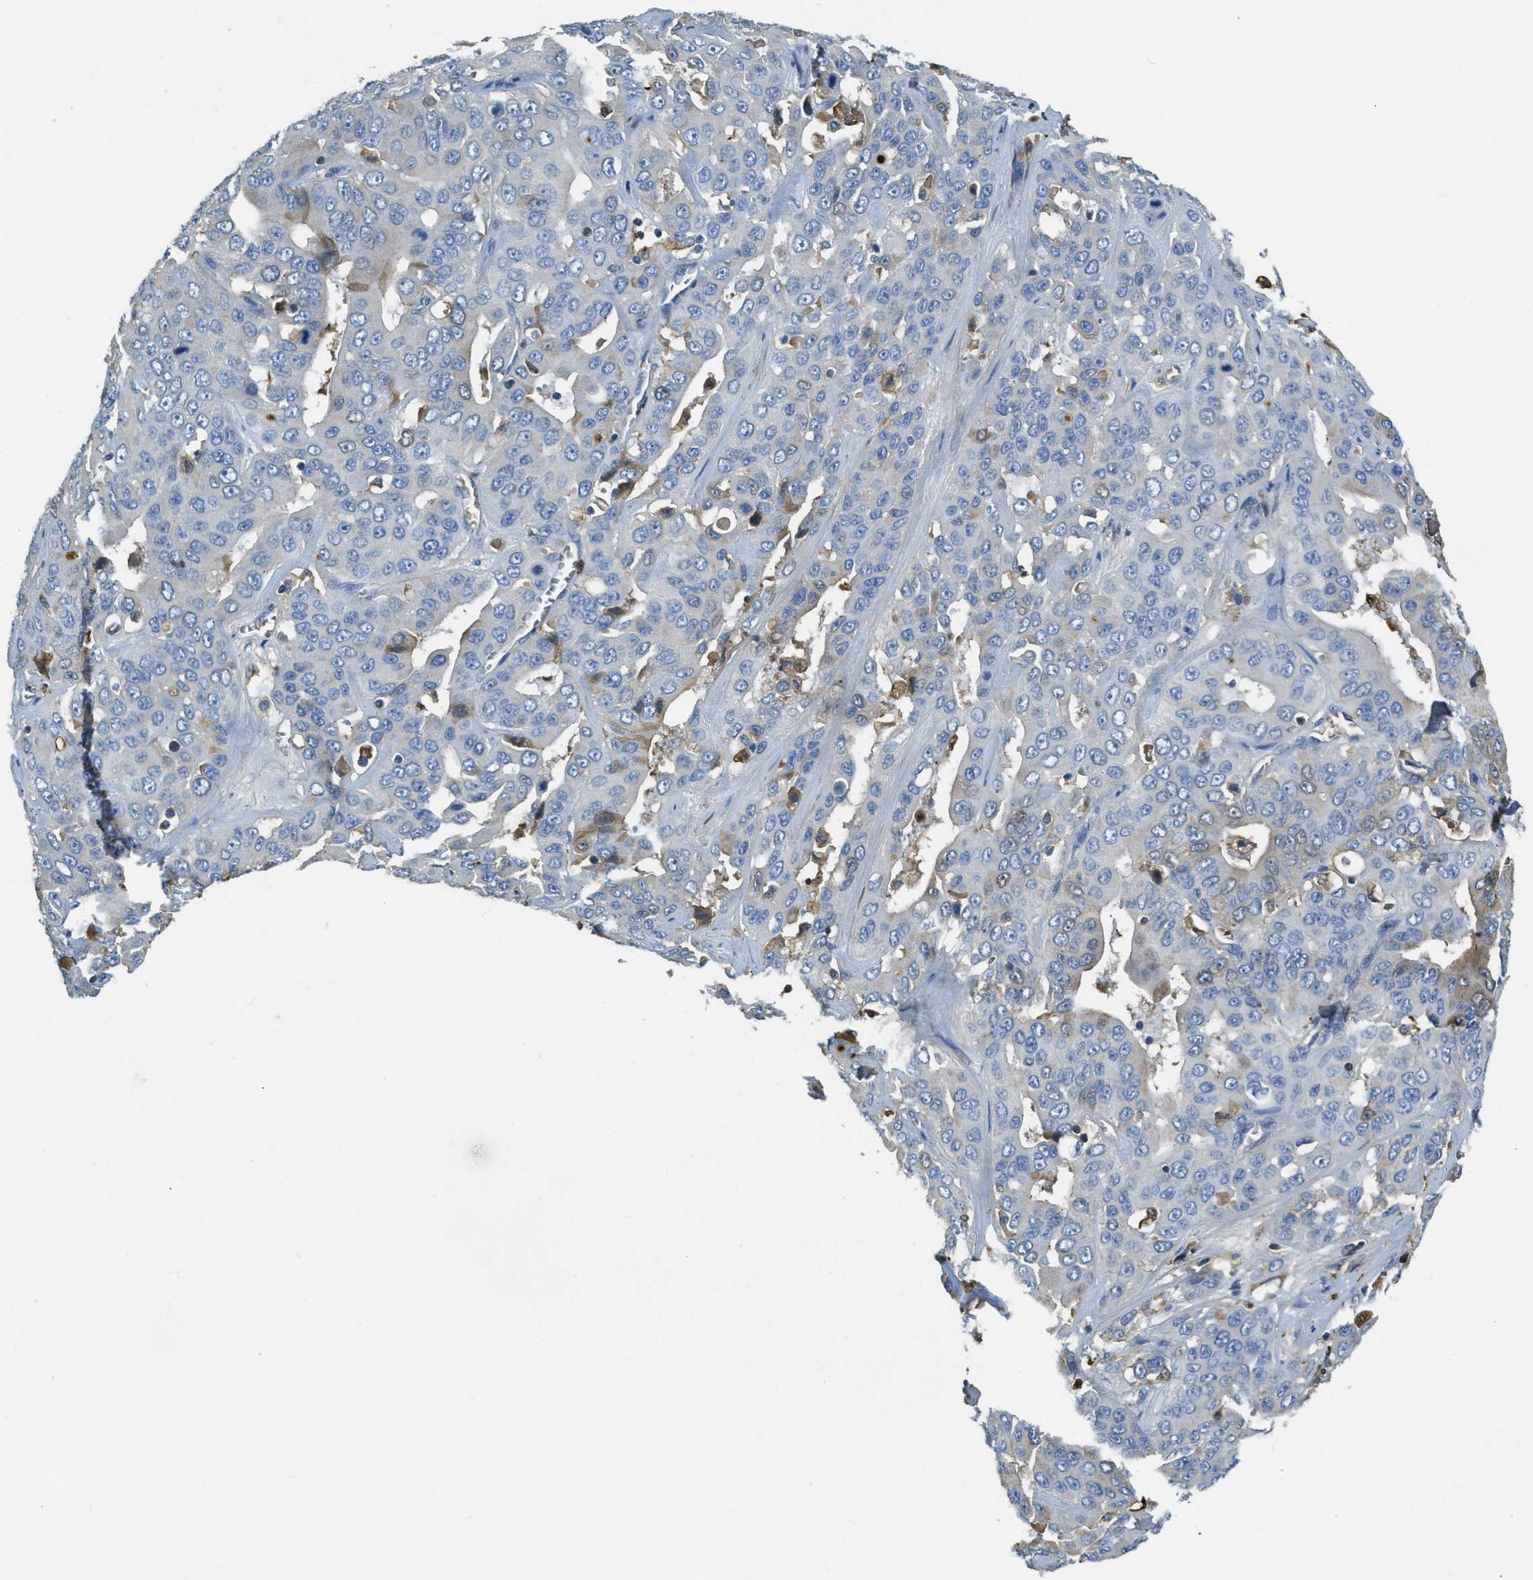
{"staining": {"intensity": "negative", "quantity": "none", "location": "none"}, "tissue": "liver cancer", "cell_type": "Tumor cells", "image_type": "cancer", "snomed": [{"axis": "morphology", "description": "Cholangiocarcinoma"}, {"axis": "topography", "description": "Liver"}], "caption": "There is no significant positivity in tumor cells of cholangiocarcinoma (liver).", "gene": "PRTN3", "patient": {"sex": "female", "age": 52}}